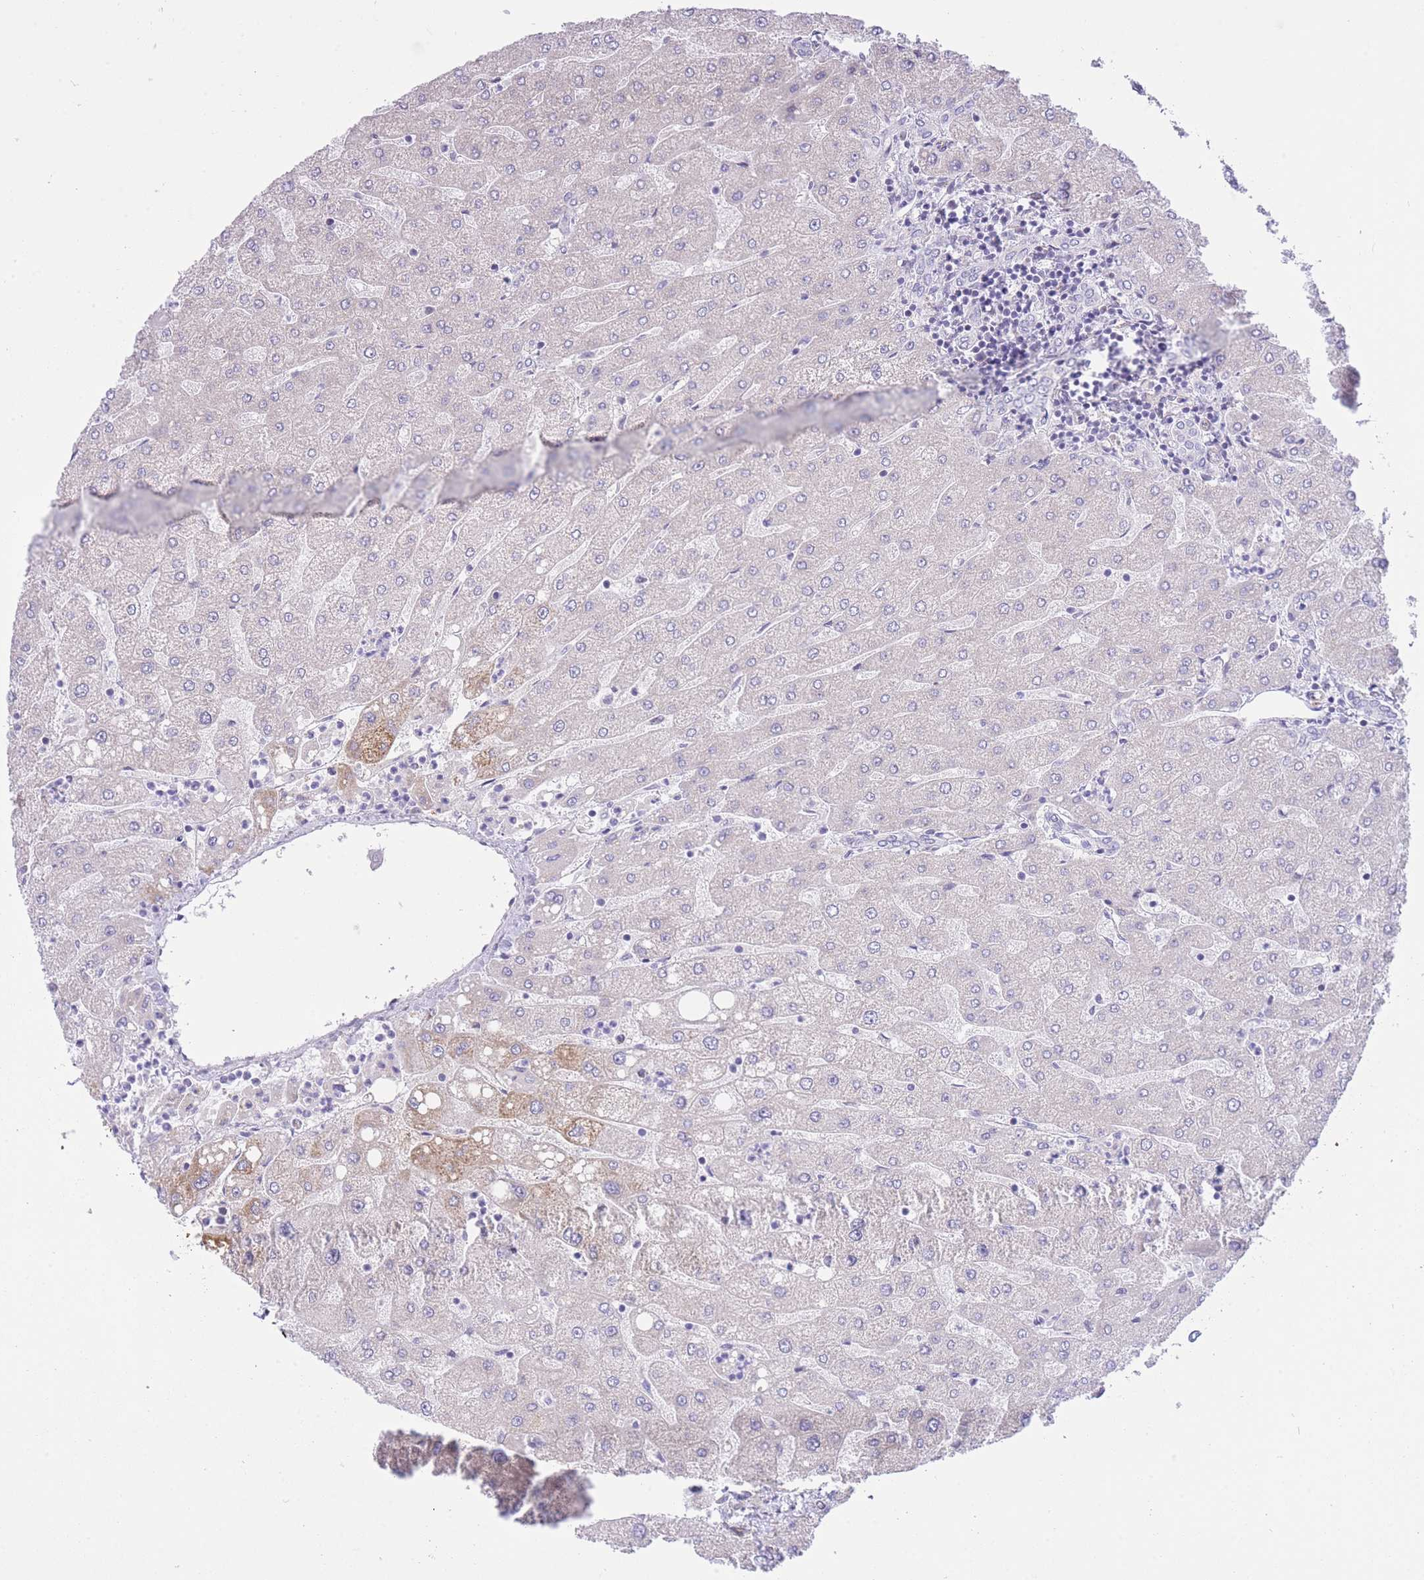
{"staining": {"intensity": "negative", "quantity": "none", "location": "none"}, "tissue": "liver", "cell_type": "Cholangiocytes", "image_type": "normal", "snomed": [{"axis": "morphology", "description": "Normal tissue, NOS"}, {"axis": "topography", "description": "Liver"}], "caption": "Cholangiocytes are negative for protein expression in unremarkable human liver. (DAB immunohistochemistry (IHC) with hematoxylin counter stain).", "gene": "PSG11", "patient": {"sex": "male", "age": 67}}